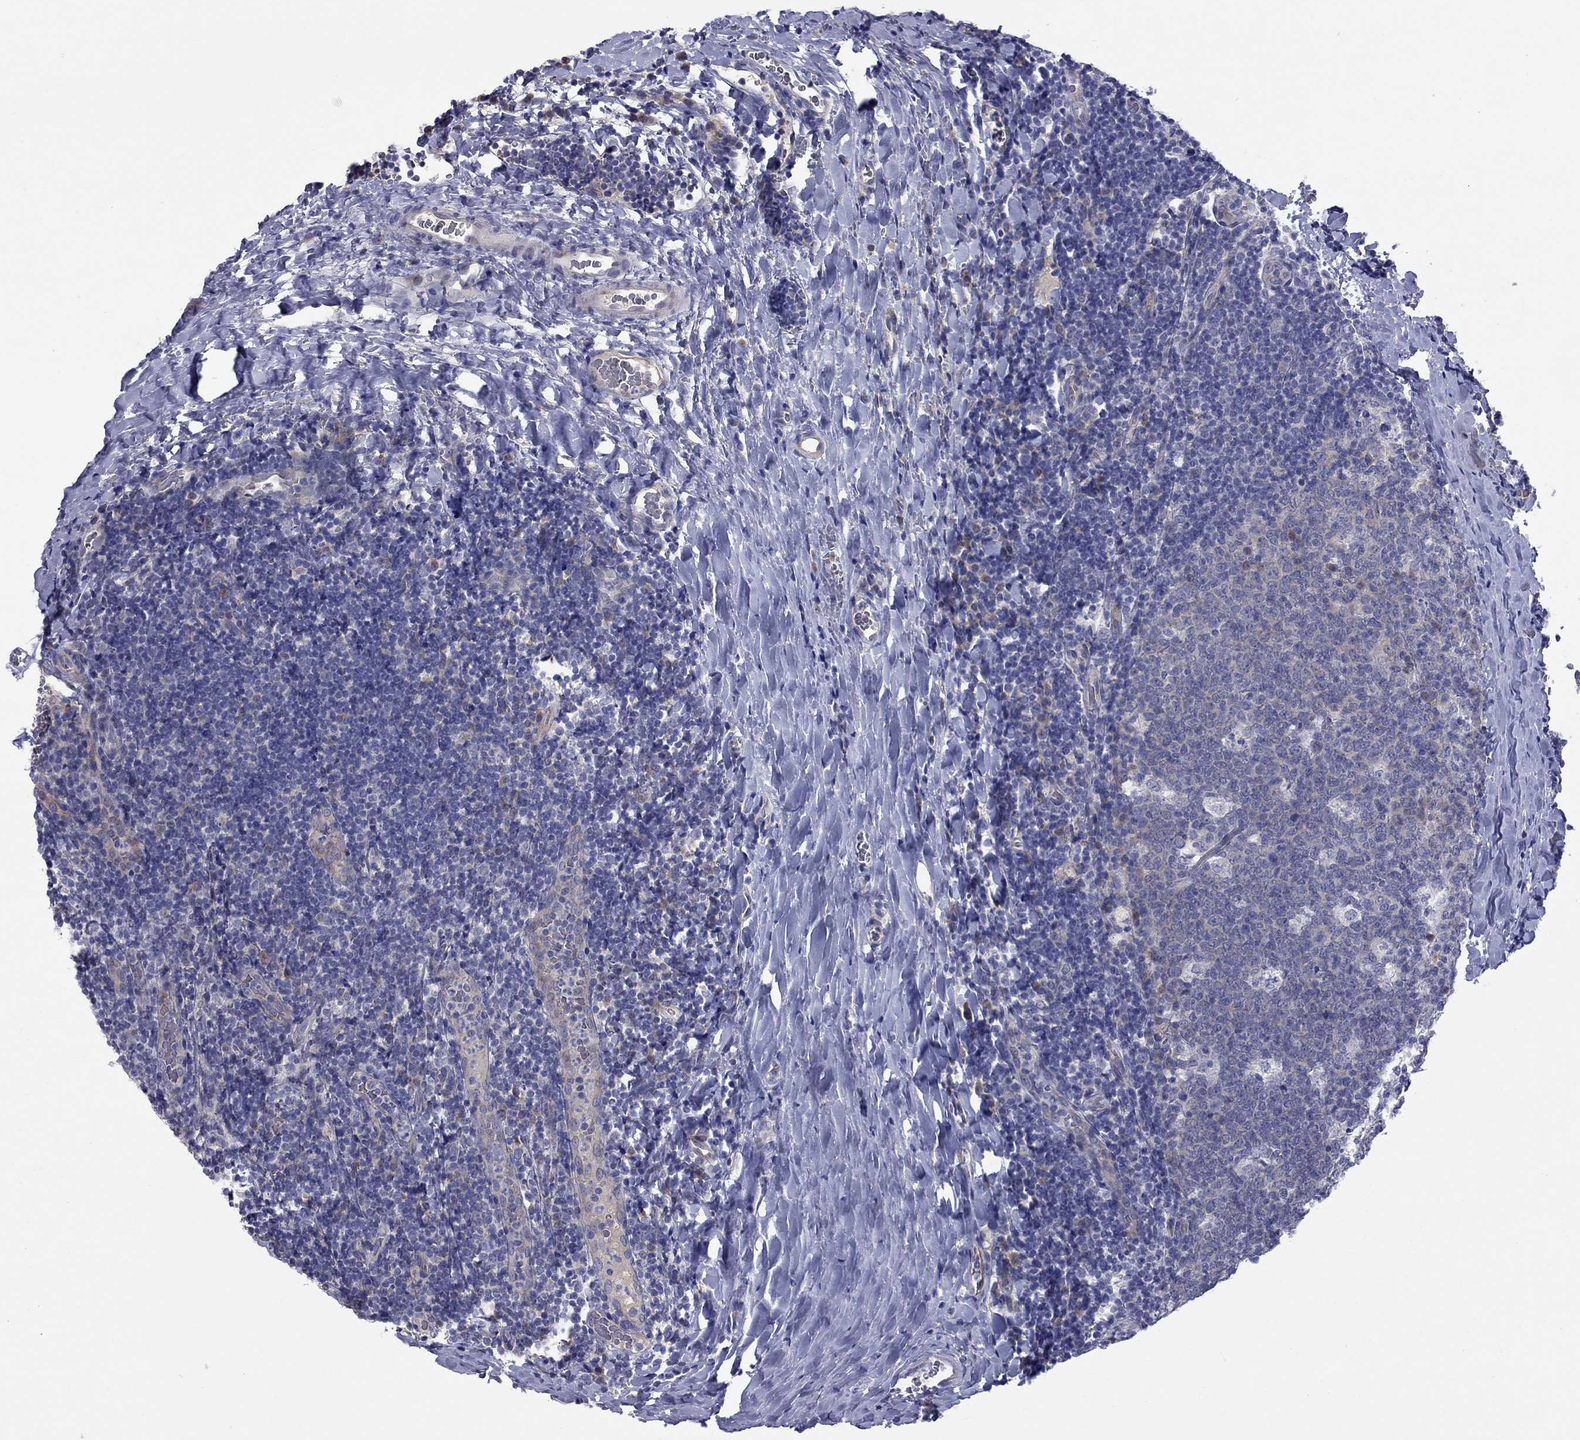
{"staining": {"intensity": "negative", "quantity": "none", "location": "none"}, "tissue": "tonsil", "cell_type": "Germinal center cells", "image_type": "normal", "snomed": [{"axis": "morphology", "description": "Normal tissue, NOS"}, {"axis": "topography", "description": "Tonsil"}], "caption": "Benign tonsil was stained to show a protein in brown. There is no significant positivity in germinal center cells. Brightfield microscopy of immunohistochemistry stained with DAB (brown) and hematoxylin (blue), captured at high magnification.", "gene": "UNC119B", "patient": {"sex": "male", "age": 17}}